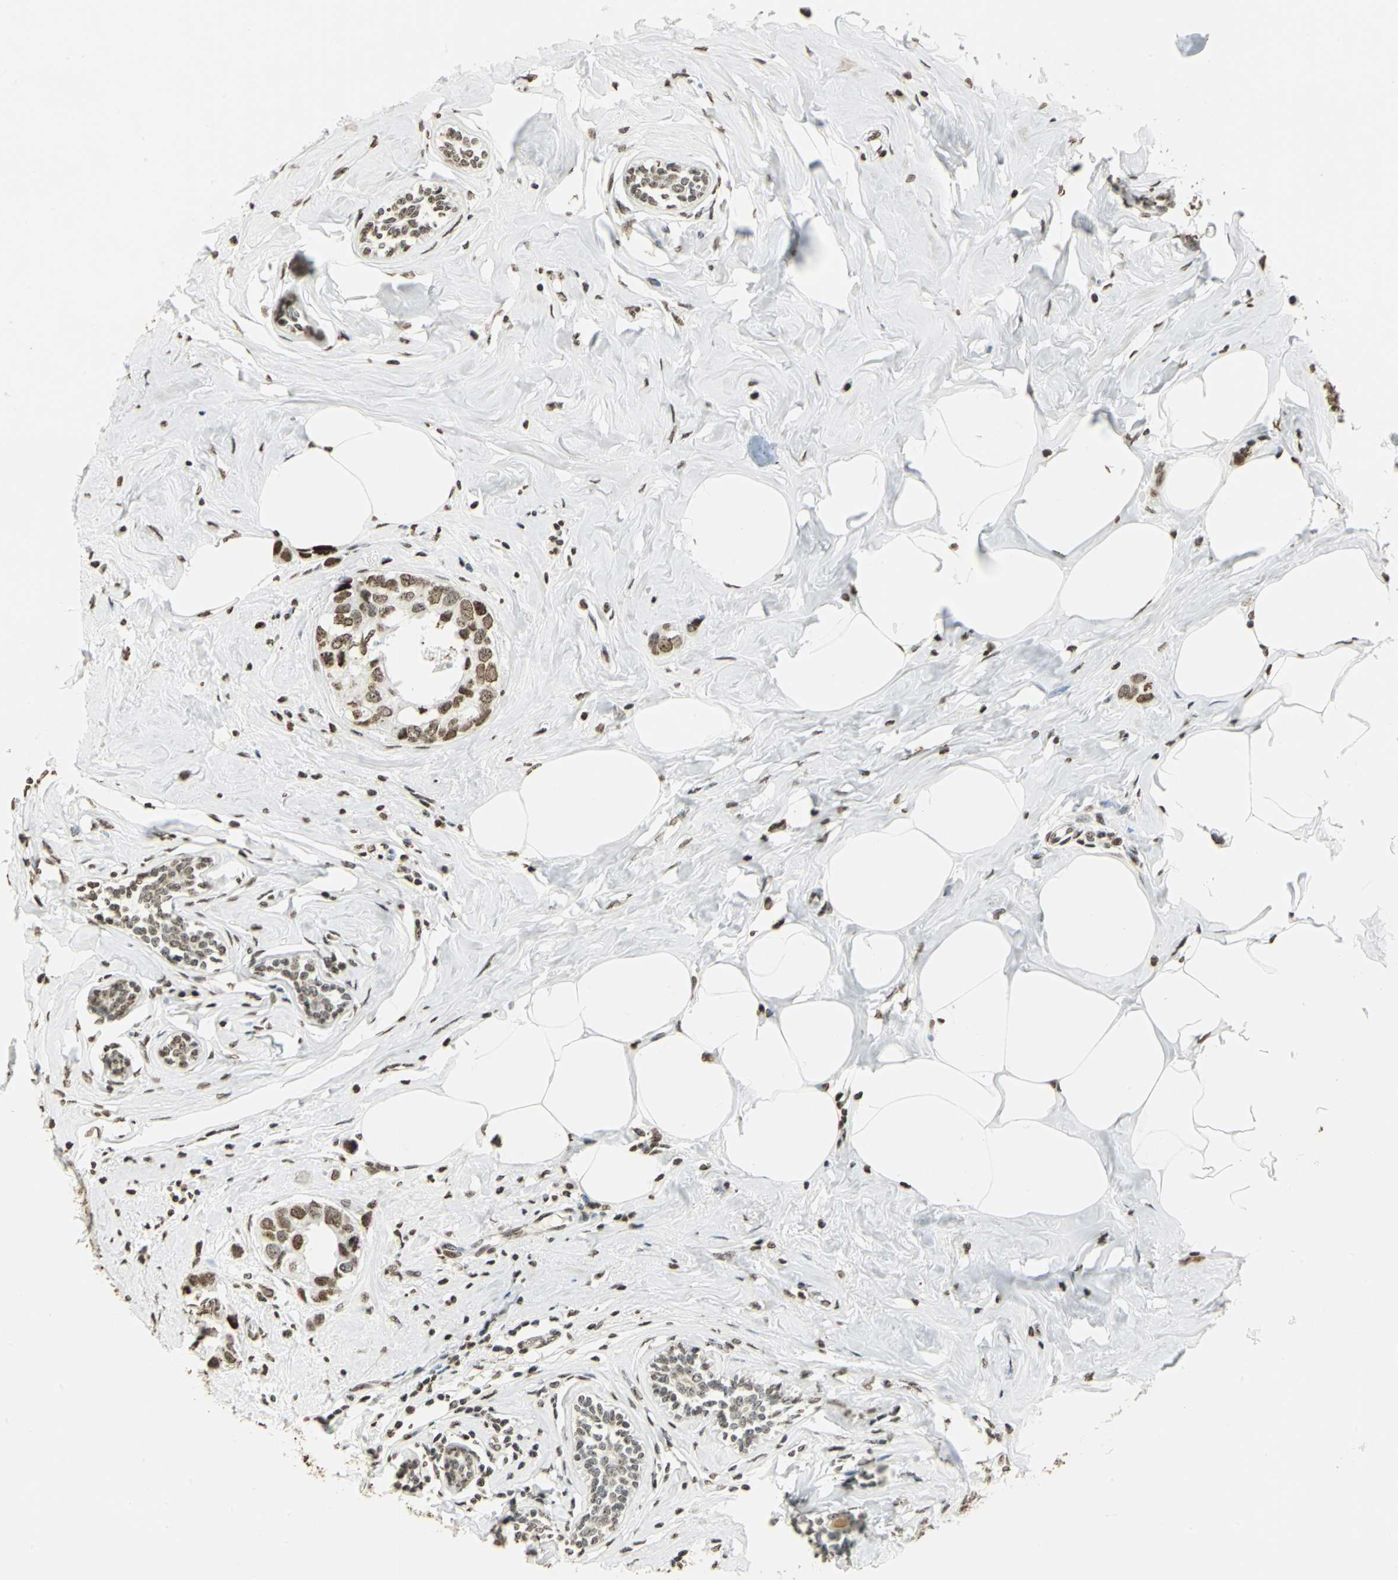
{"staining": {"intensity": "moderate", "quantity": ">75%", "location": "nuclear"}, "tissue": "breast cancer", "cell_type": "Tumor cells", "image_type": "cancer", "snomed": [{"axis": "morphology", "description": "Normal tissue, NOS"}, {"axis": "morphology", "description": "Duct carcinoma"}, {"axis": "topography", "description": "Breast"}], "caption": "Breast invasive ductal carcinoma stained with a protein marker reveals moderate staining in tumor cells.", "gene": "MCM4", "patient": {"sex": "female", "age": 50}}